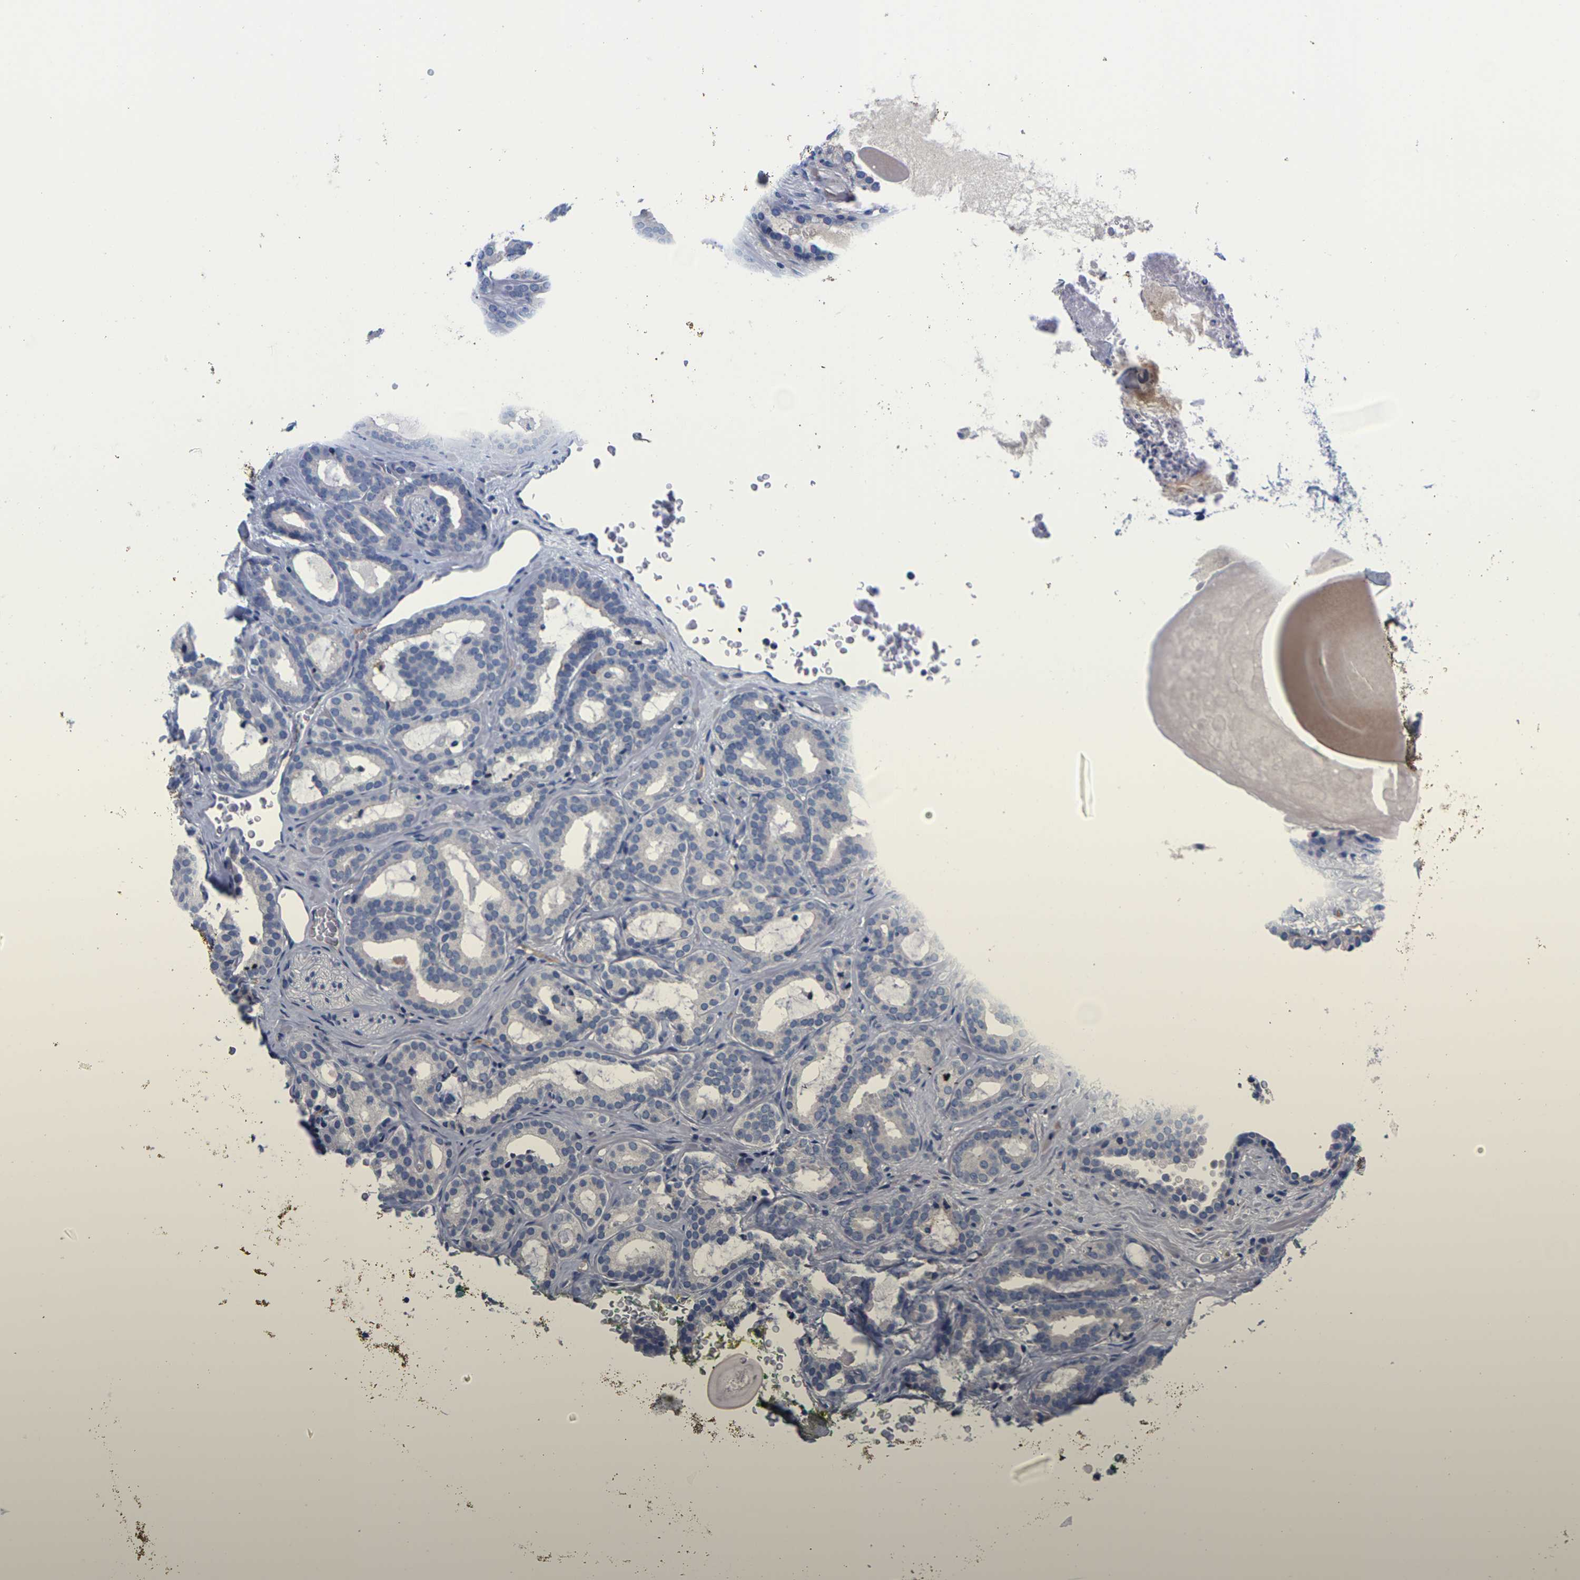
{"staining": {"intensity": "negative", "quantity": "none", "location": "none"}, "tissue": "prostate cancer", "cell_type": "Tumor cells", "image_type": "cancer", "snomed": [{"axis": "morphology", "description": "Adenocarcinoma, Low grade"}, {"axis": "topography", "description": "Prostate"}], "caption": "There is no significant staining in tumor cells of prostate cancer.", "gene": "FAM210A", "patient": {"sex": "male", "age": 63}}